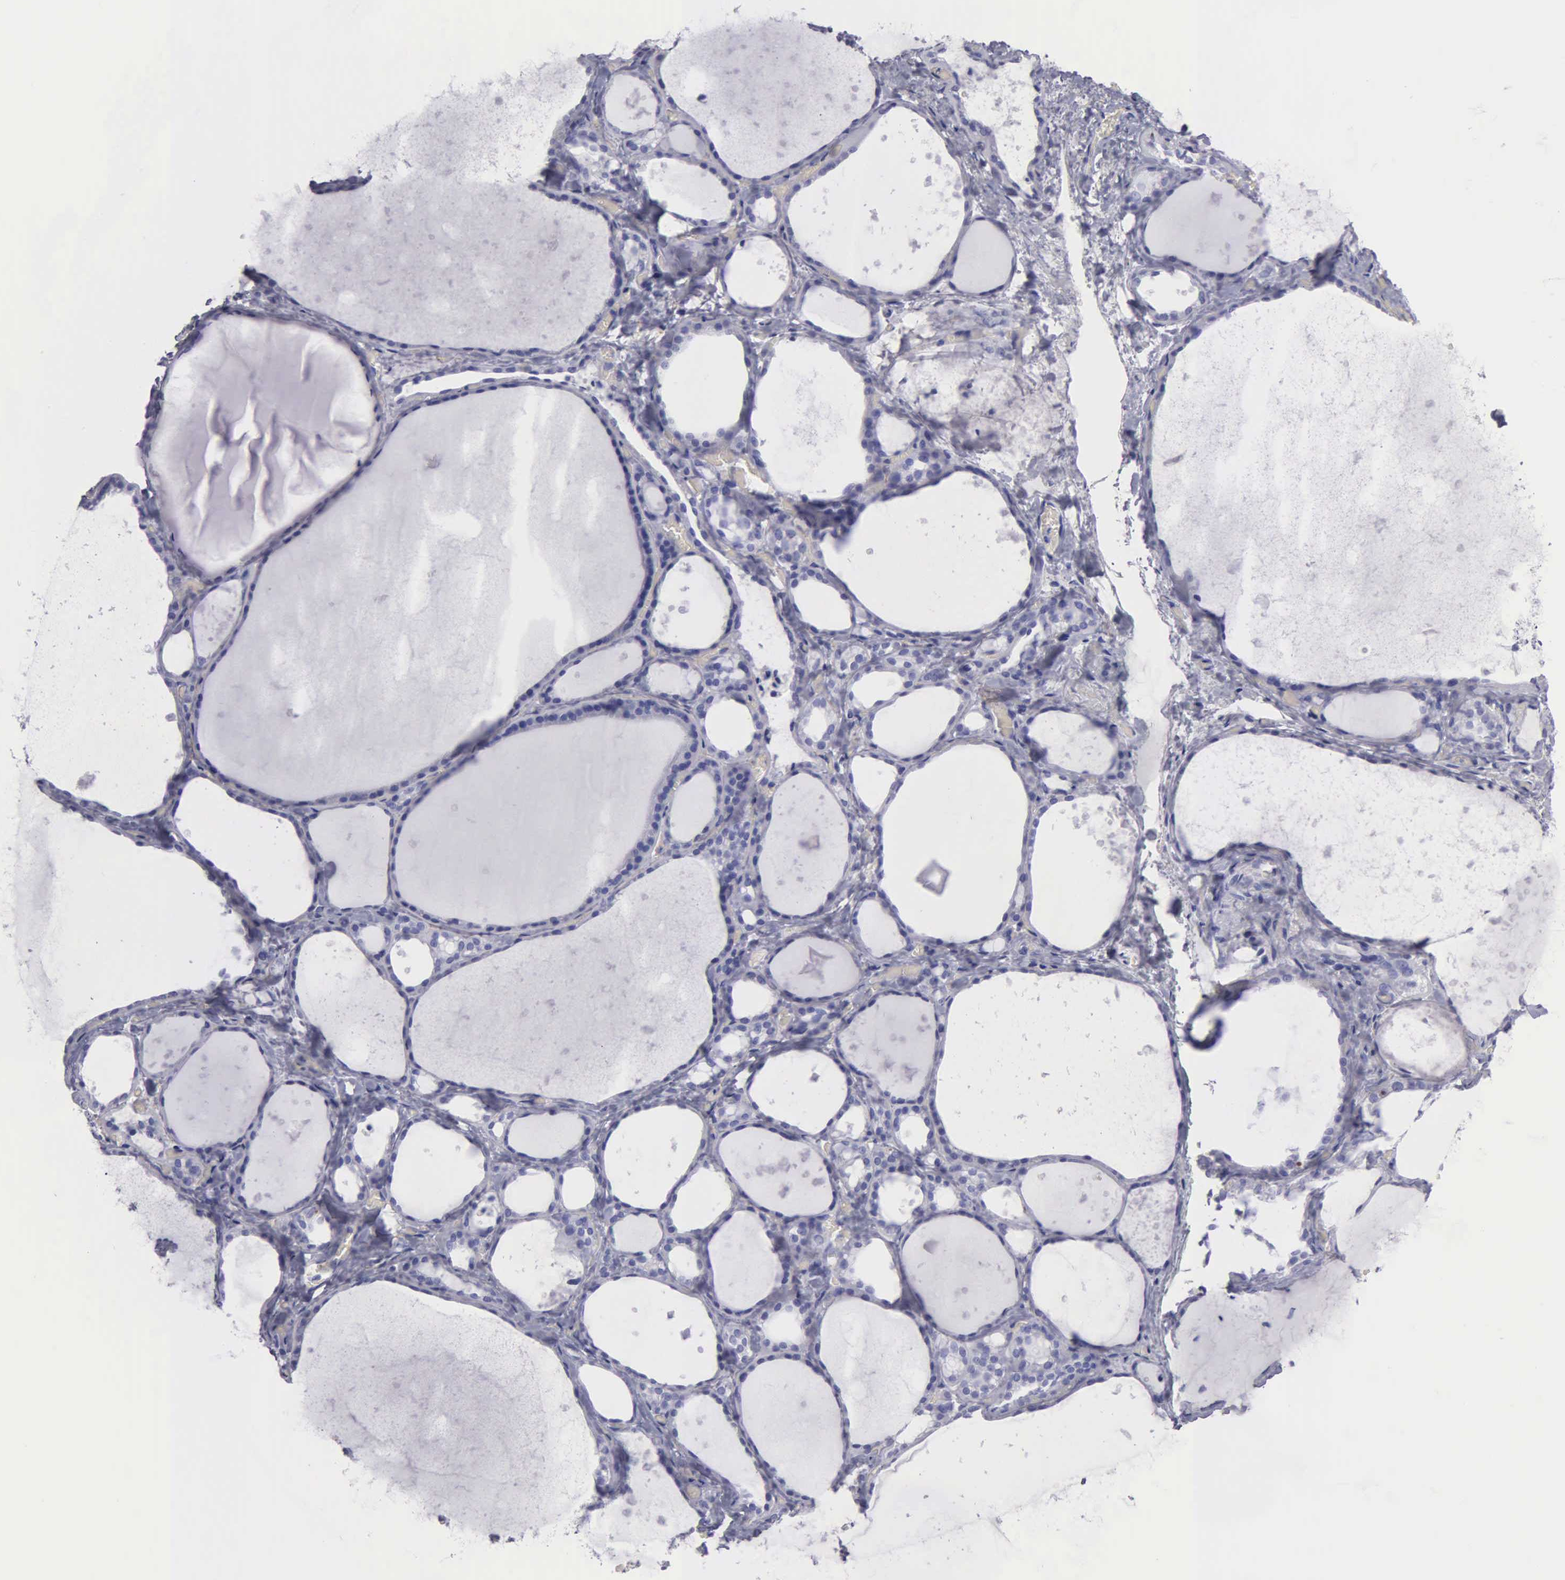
{"staining": {"intensity": "negative", "quantity": "none", "location": "none"}, "tissue": "thyroid gland", "cell_type": "Glandular cells", "image_type": "normal", "snomed": [{"axis": "morphology", "description": "Normal tissue, NOS"}, {"axis": "topography", "description": "Thyroid gland"}], "caption": "Protein analysis of normal thyroid gland reveals no significant staining in glandular cells.", "gene": "FBLN5", "patient": {"sex": "male", "age": 76}}